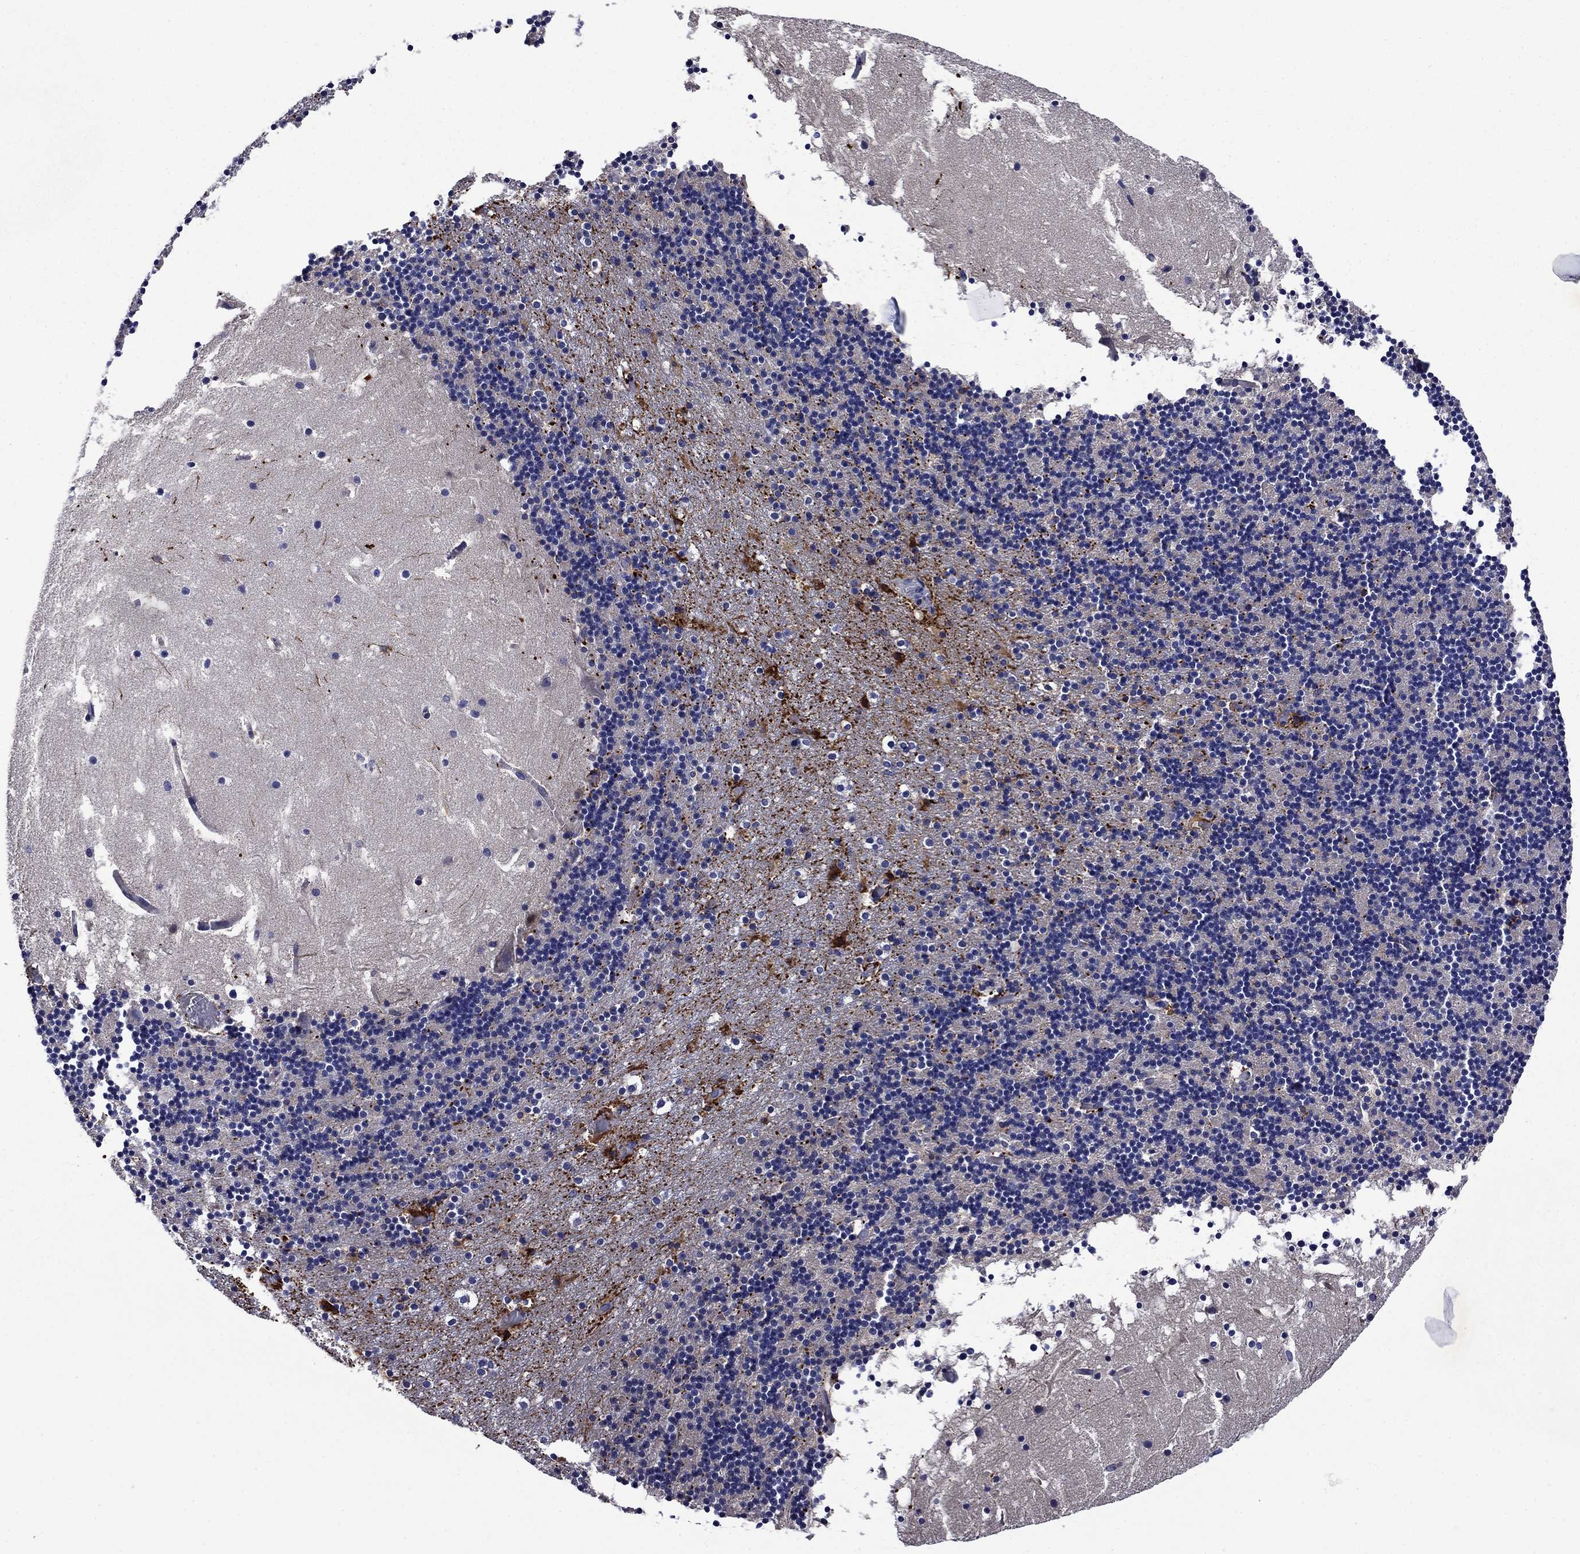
{"staining": {"intensity": "negative", "quantity": "none", "location": "none"}, "tissue": "cerebellum", "cell_type": "Cells in granular layer", "image_type": "normal", "snomed": [{"axis": "morphology", "description": "Normal tissue, NOS"}, {"axis": "topography", "description": "Cerebellum"}], "caption": "Immunohistochemical staining of normal cerebellum reveals no significant positivity in cells in granular layer. (DAB (3,3'-diaminobenzidine) IHC with hematoxylin counter stain).", "gene": "KIF22", "patient": {"sex": "male", "age": 37}}